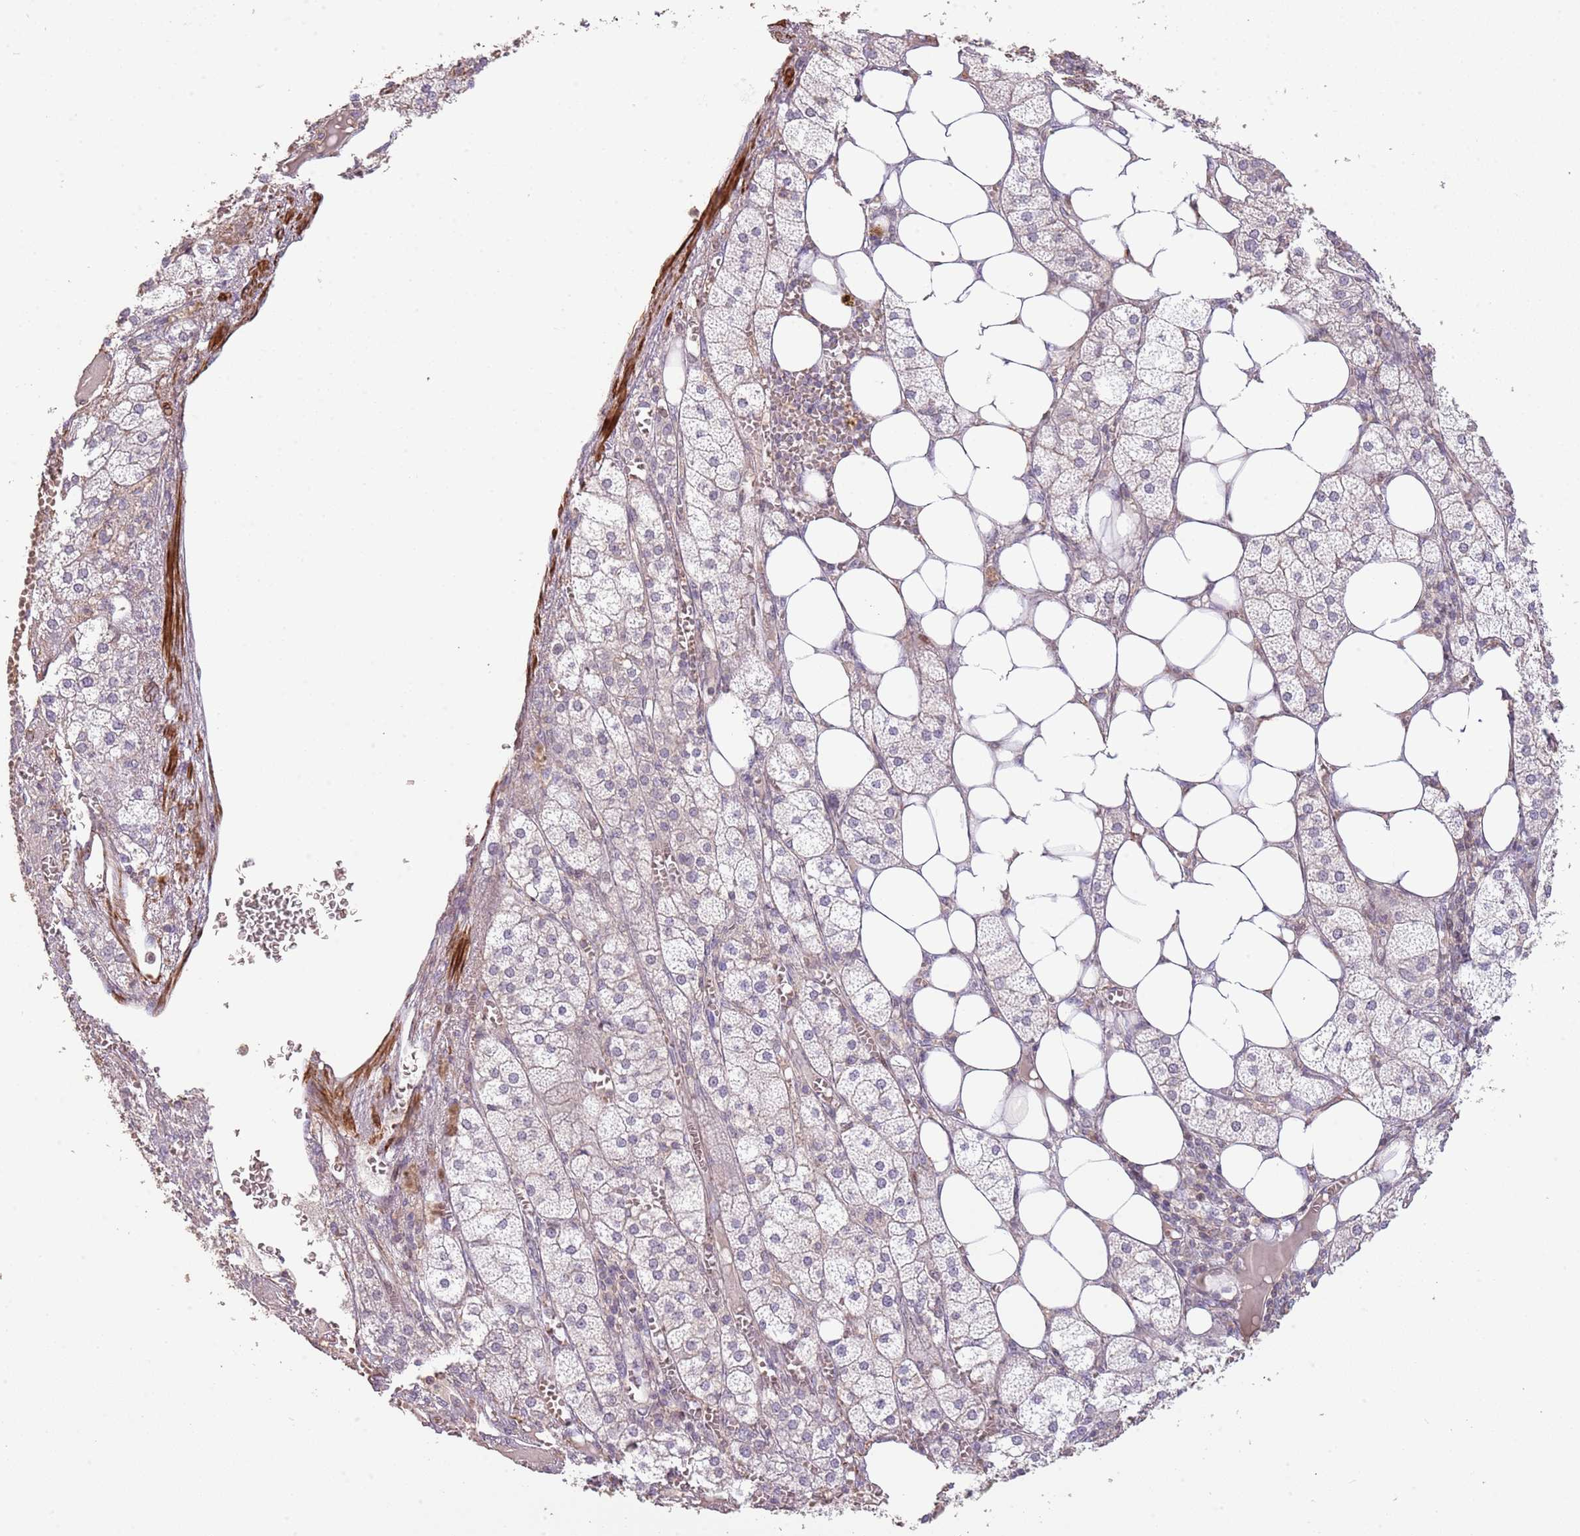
{"staining": {"intensity": "weak", "quantity": "<25%", "location": "cytoplasmic/membranous"}, "tissue": "adrenal gland", "cell_type": "Glandular cells", "image_type": "normal", "snomed": [{"axis": "morphology", "description": "Normal tissue, NOS"}, {"axis": "topography", "description": "Adrenal gland"}], "caption": "High power microscopy image of an immunohistochemistry (IHC) image of unremarkable adrenal gland, revealing no significant staining in glandular cells. (Immunohistochemistry, brightfield microscopy, high magnification).", "gene": "ADTRP", "patient": {"sex": "female", "age": 61}}